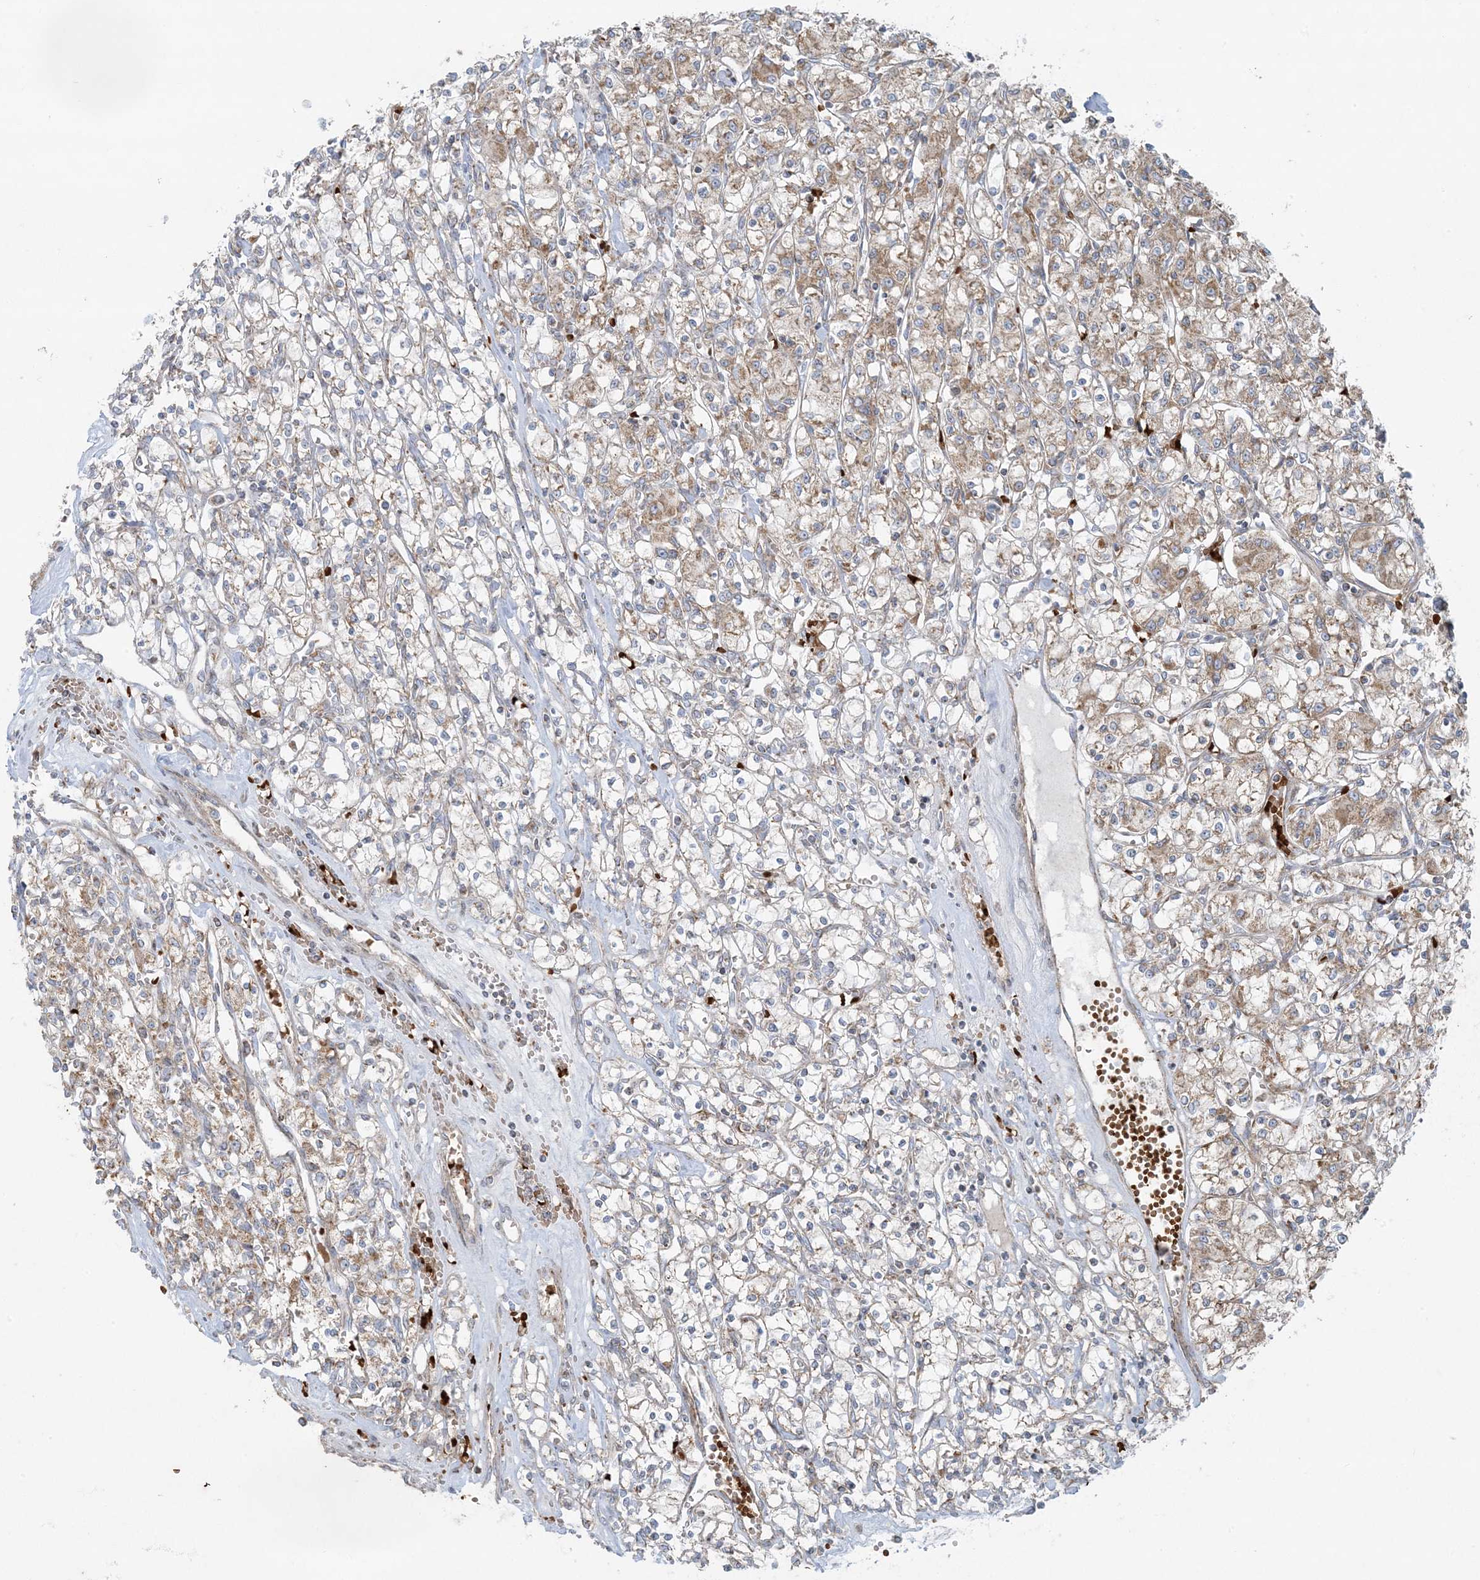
{"staining": {"intensity": "weak", "quantity": ">75%", "location": "cytoplasmic/membranous"}, "tissue": "renal cancer", "cell_type": "Tumor cells", "image_type": "cancer", "snomed": [{"axis": "morphology", "description": "Adenocarcinoma, NOS"}, {"axis": "topography", "description": "Kidney"}], "caption": "Renal cancer tissue demonstrates weak cytoplasmic/membranous expression in about >75% of tumor cells", "gene": "PIK3R4", "patient": {"sex": "female", "age": 59}}